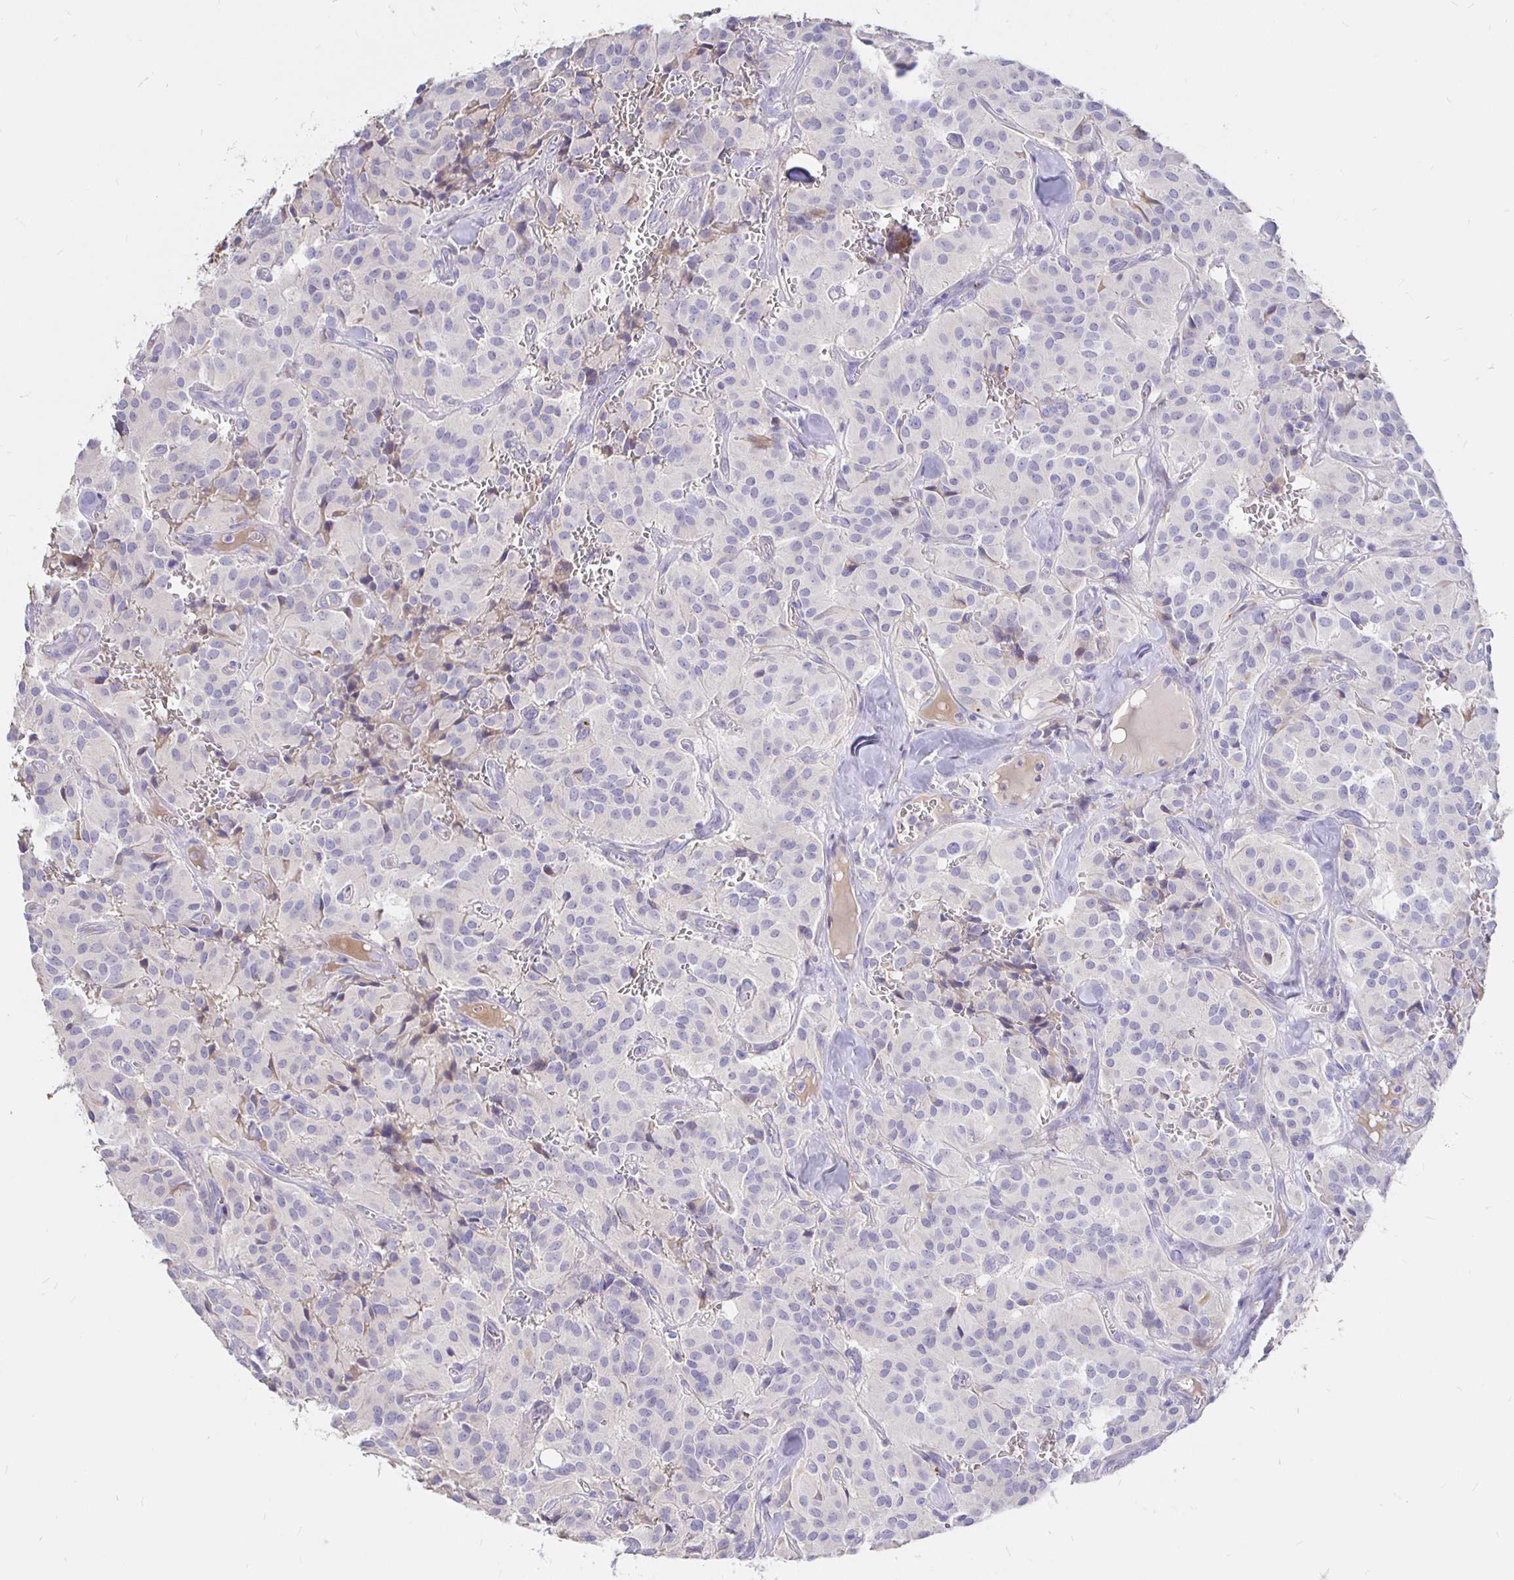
{"staining": {"intensity": "negative", "quantity": "none", "location": "none"}, "tissue": "glioma", "cell_type": "Tumor cells", "image_type": "cancer", "snomed": [{"axis": "morphology", "description": "Glioma, malignant, Low grade"}, {"axis": "topography", "description": "Brain"}], "caption": "DAB (3,3'-diaminobenzidine) immunohistochemical staining of human glioma shows no significant expression in tumor cells. (Stains: DAB IHC with hematoxylin counter stain, Microscopy: brightfield microscopy at high magnification).", "gene": "NECAB1", "patient": {"sex": "male", "age": 42}}